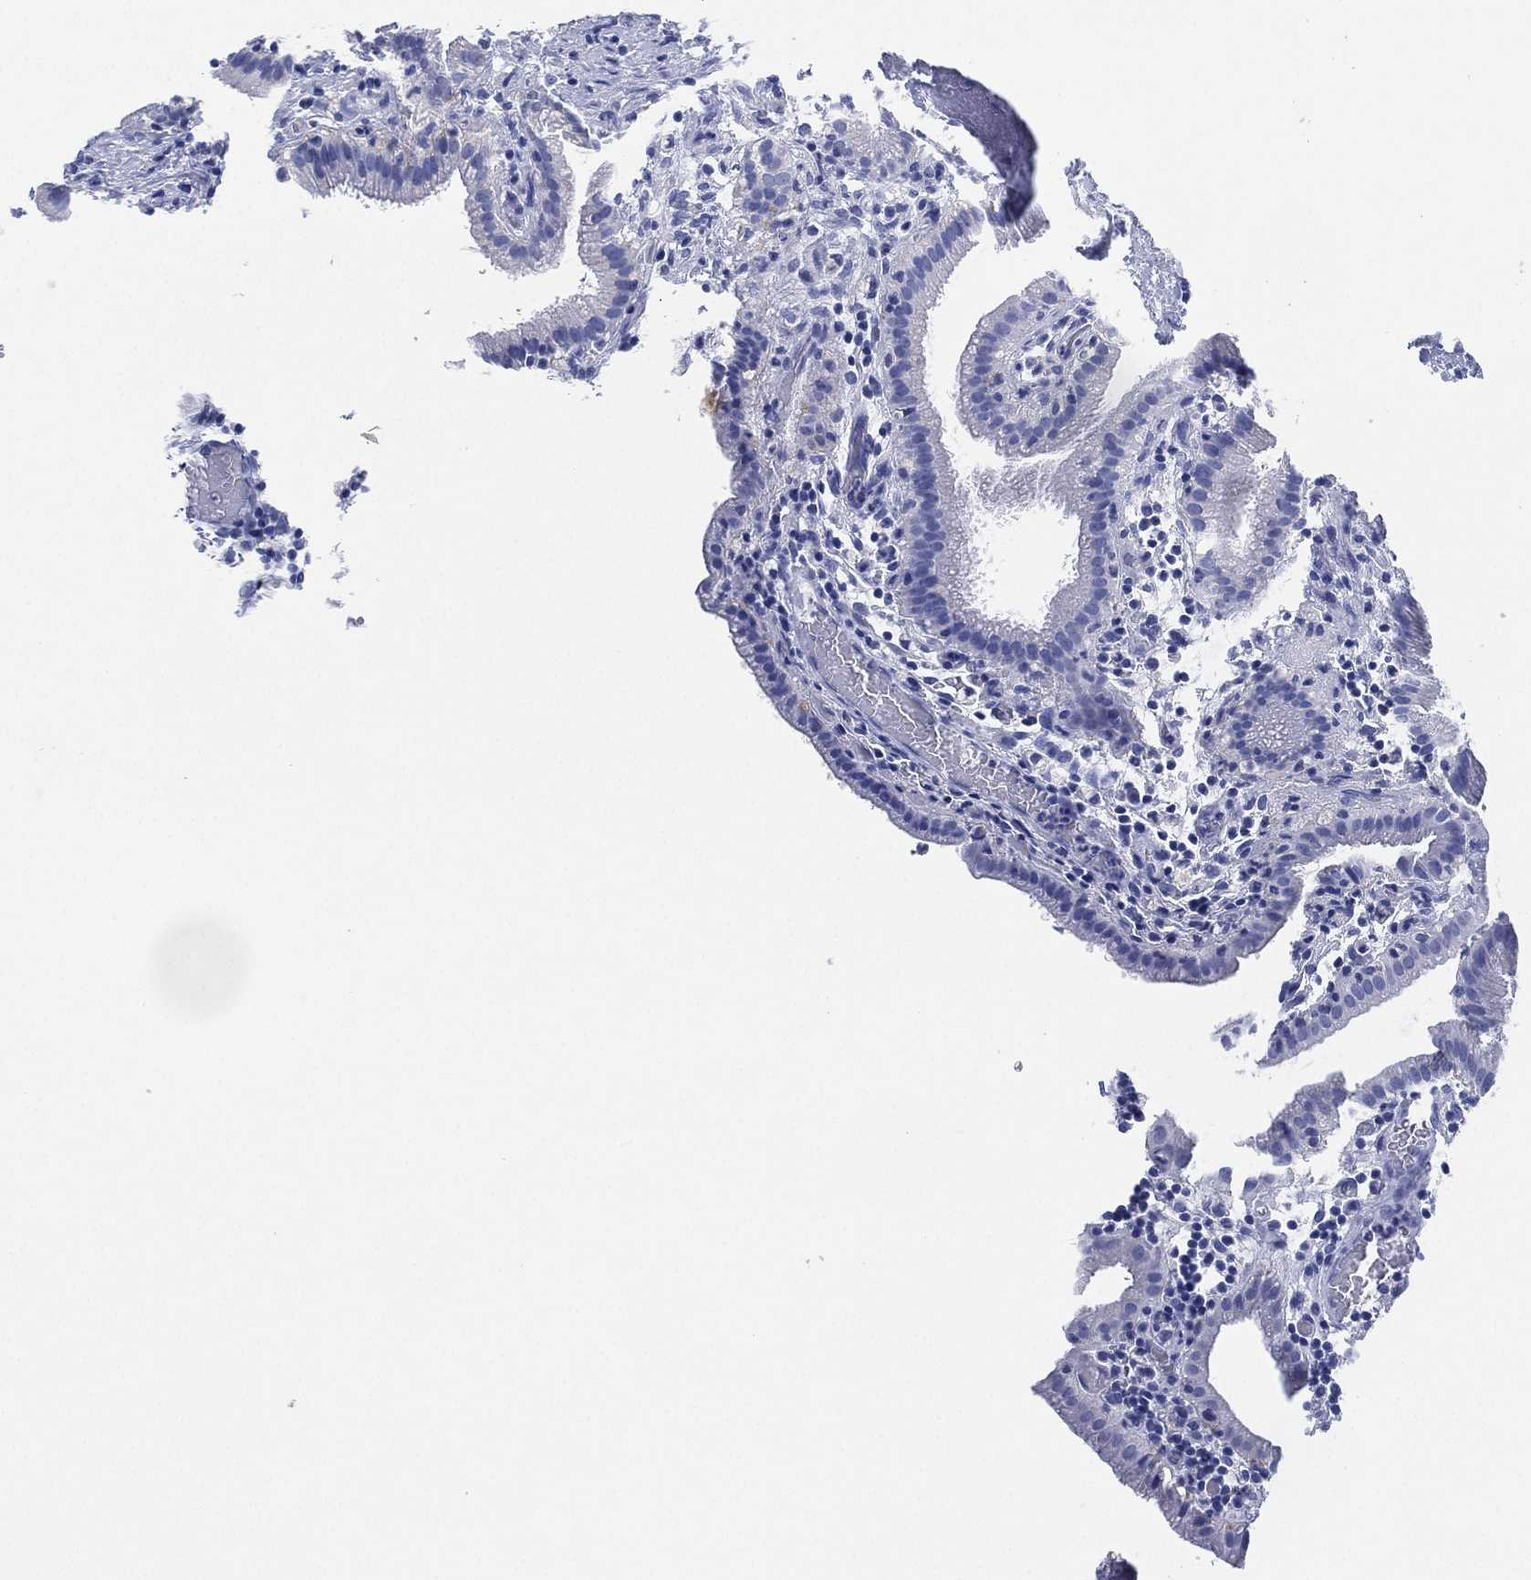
{"staining": {"intensity": "negative", "quantity": "none", "location": "none"}, "tissue": "gallbladder", "cell_type": "Glandular cells", "image_type": "normal", "snomed": [{"axis": "morphology", "description": "Normal tissue, NOS"}, {"axis": "topography", "description": "Gallbladder"}], "caption": "Benign gallbladder was stained to show a protein in brown. There is no significant expression in glandular cells.", "gene": "SLC9C2", "patient": {"sex": "male", "age": 62}}